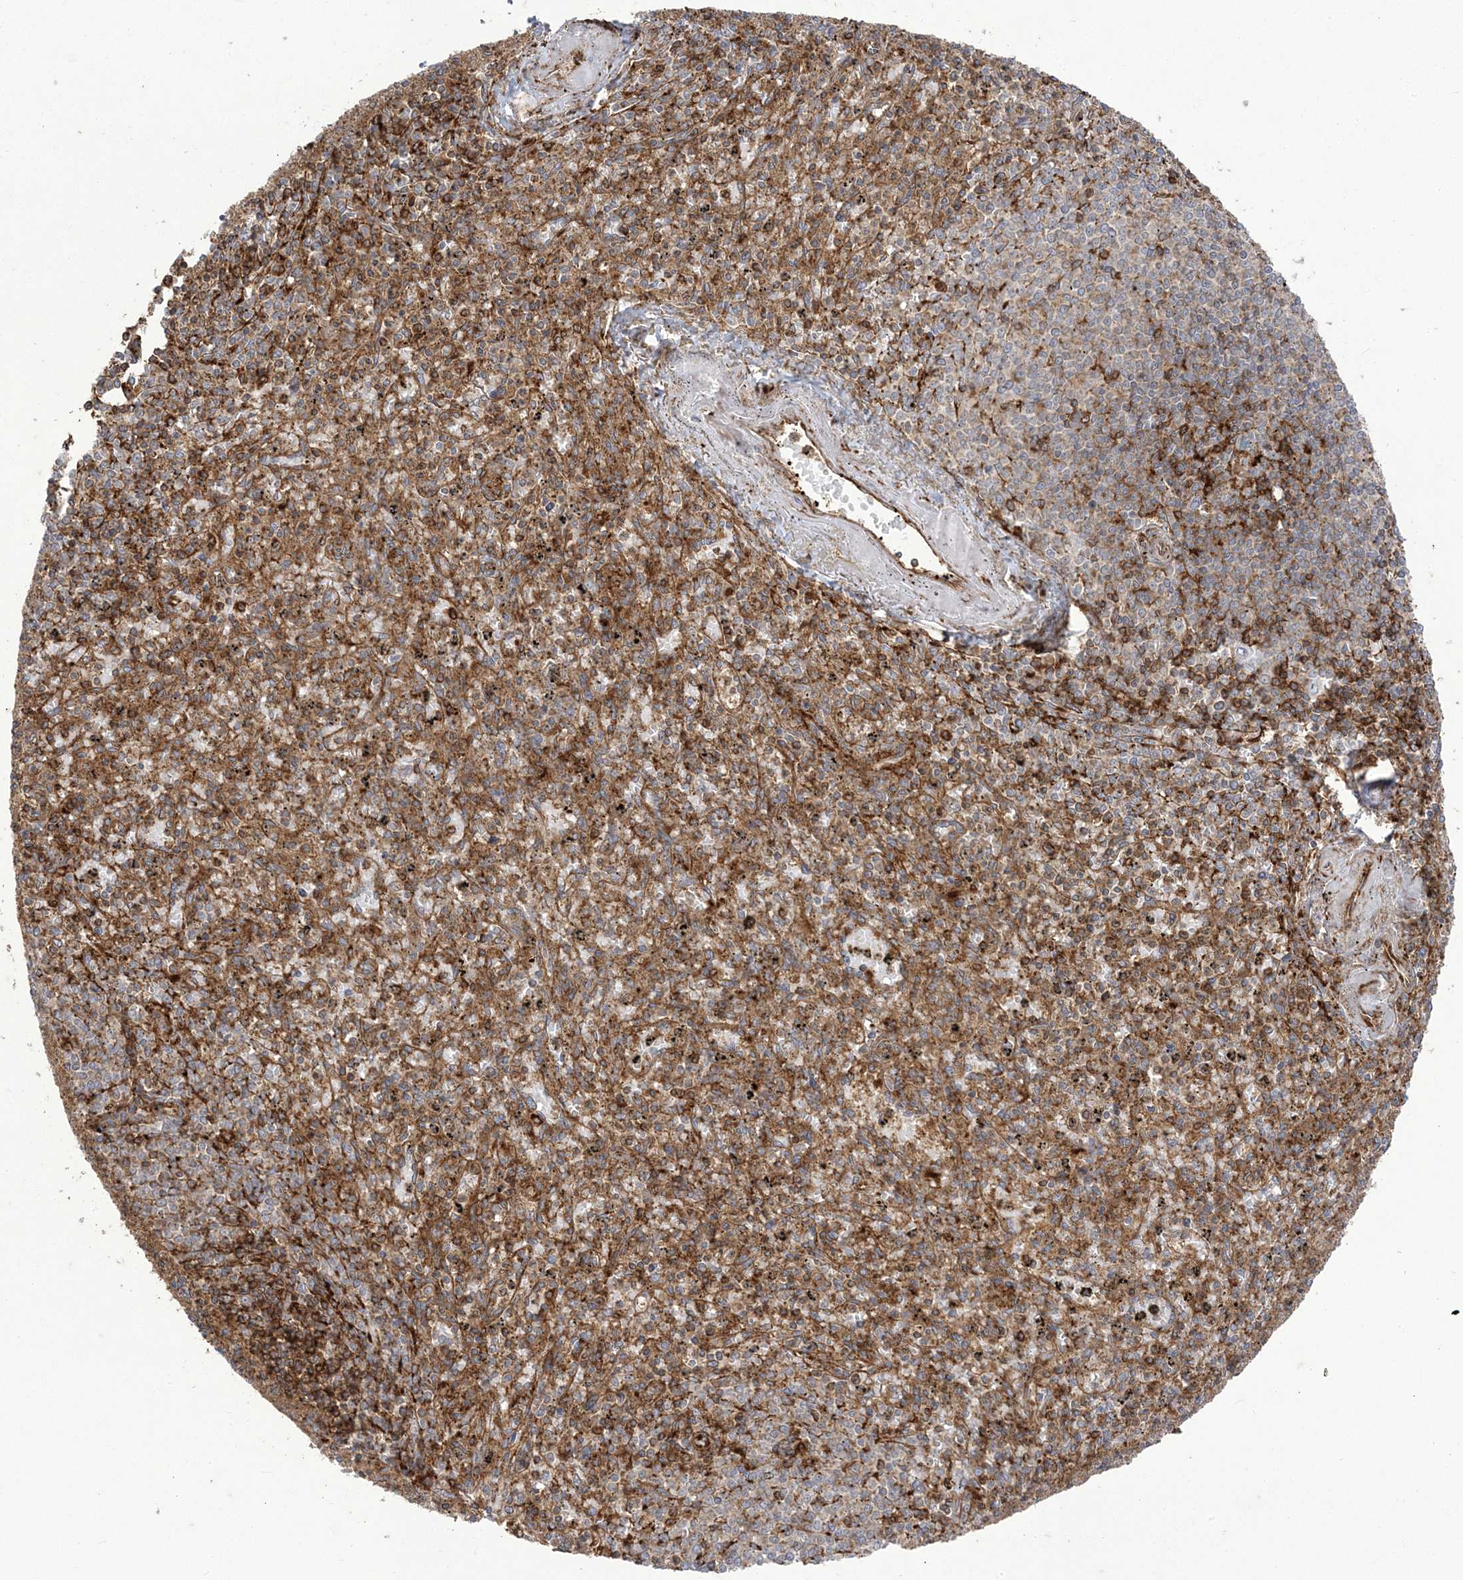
{"staining": {"intensity": "moderate", "quantity": ">75%", "location": "cytoplasmic/membranous"}, "tissue": "spleen", "cell_type": "Cells in red pulp", "image_type": "normal", "snomed": [{"axis": "morphology", "description": "Normal tissue, NOS"}, {"axis": "topography", "description": "Spleen"}], "caption": "Spleen stained with a brown dye shows moderate cytoplasmic/membranous positive staining in about >75% of cells in red pulp.", "gene": "DERL3", "patient": {"sex": "male", "age": 72}}